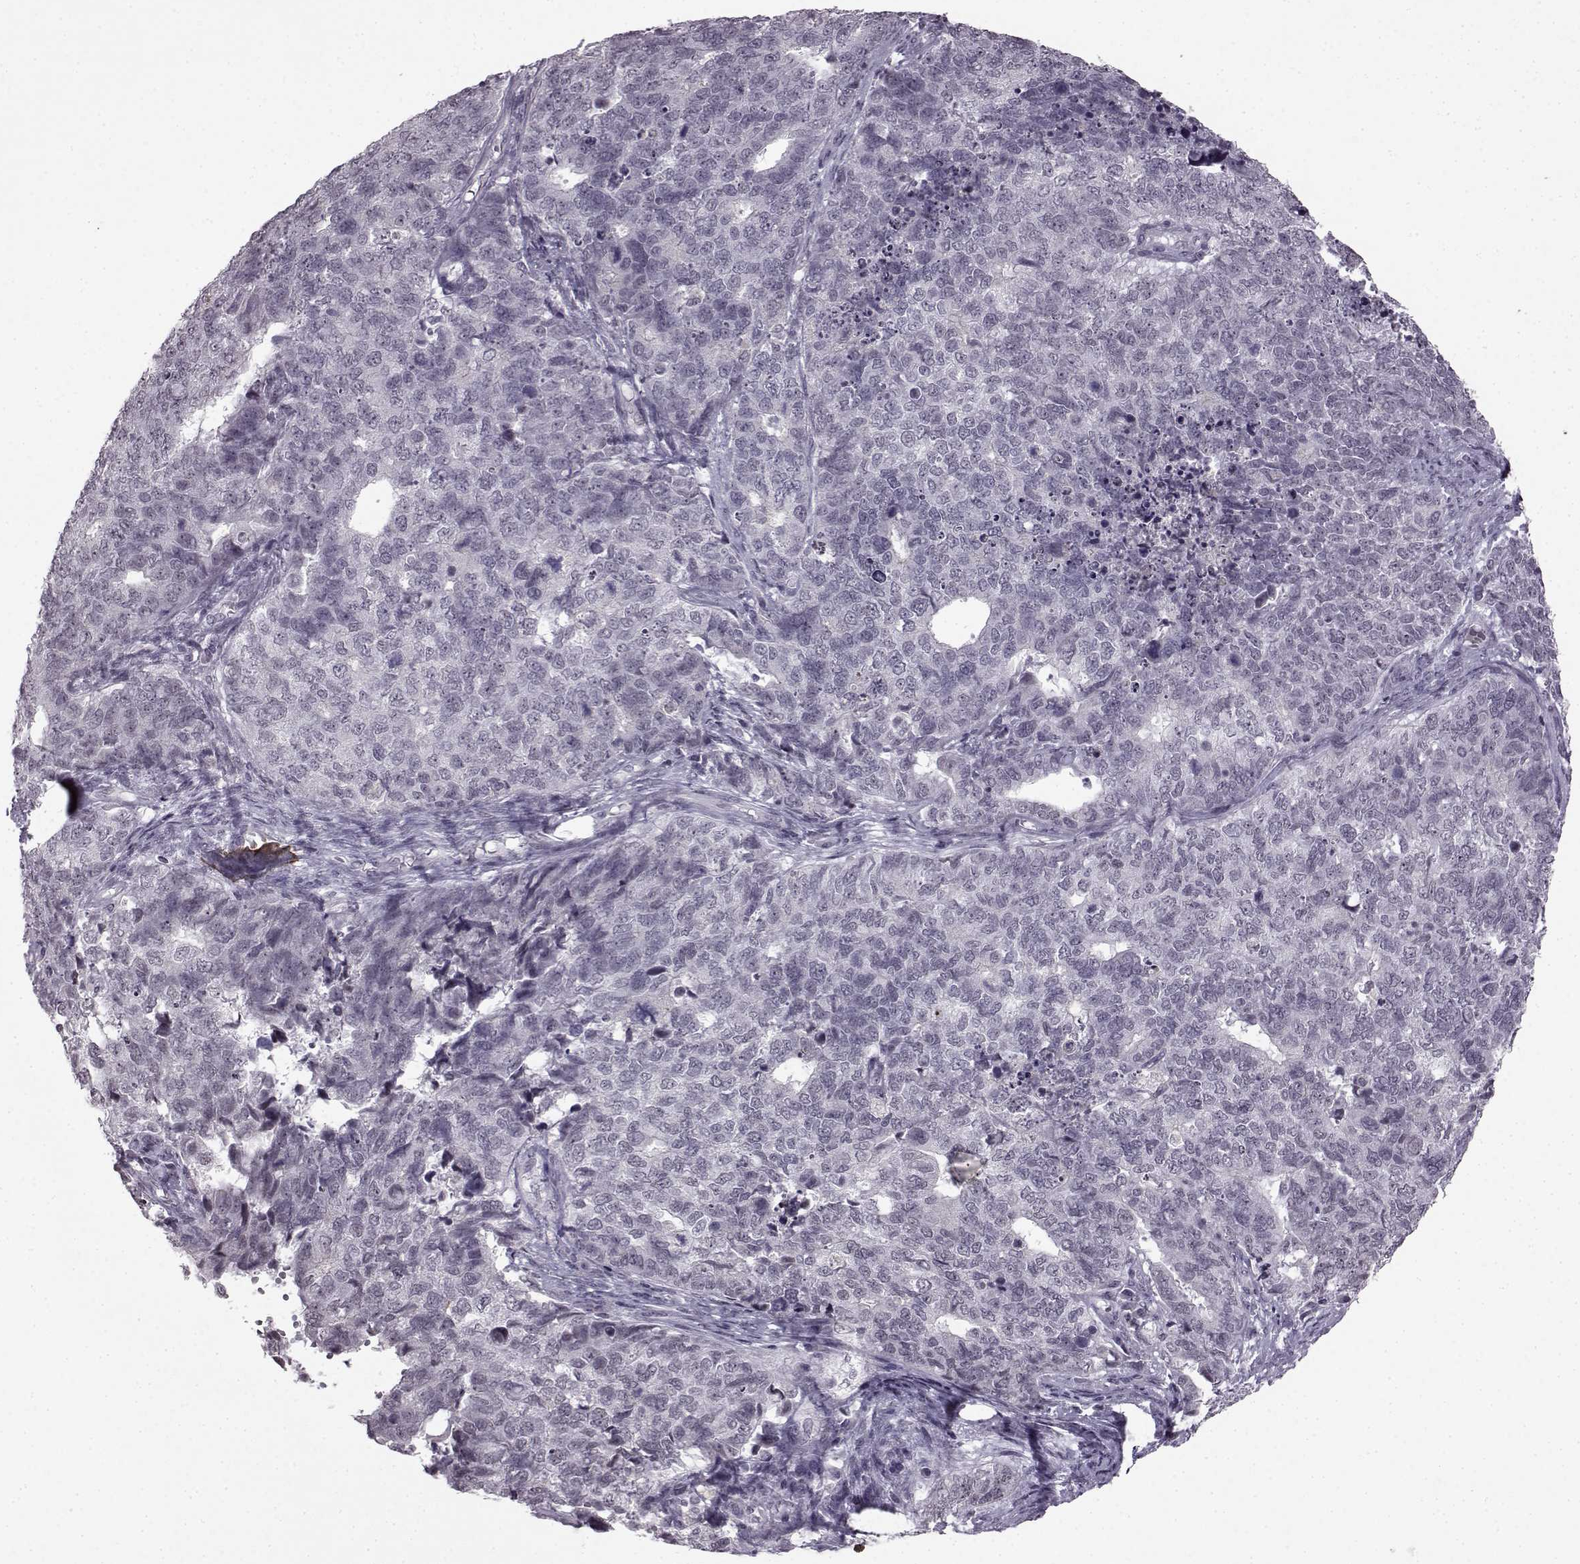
{"staining": {"intensity": "negative", "quantity": "none", "location": "none"}, "tissue": "cervical cancer", "cell_type": "Tumor cells", "image_type": "cancer", "snomed": [{"axis": "morphology", "description": "Squamous cell carcinoma, NOS"}, {"axis": "topography", "description": "Cervix"}], "caption": "Tumor cells show no significant protein staining in cervical cancer.", "gene": "SLC28A2", "patient": {"sex": "female", "age": 63}}